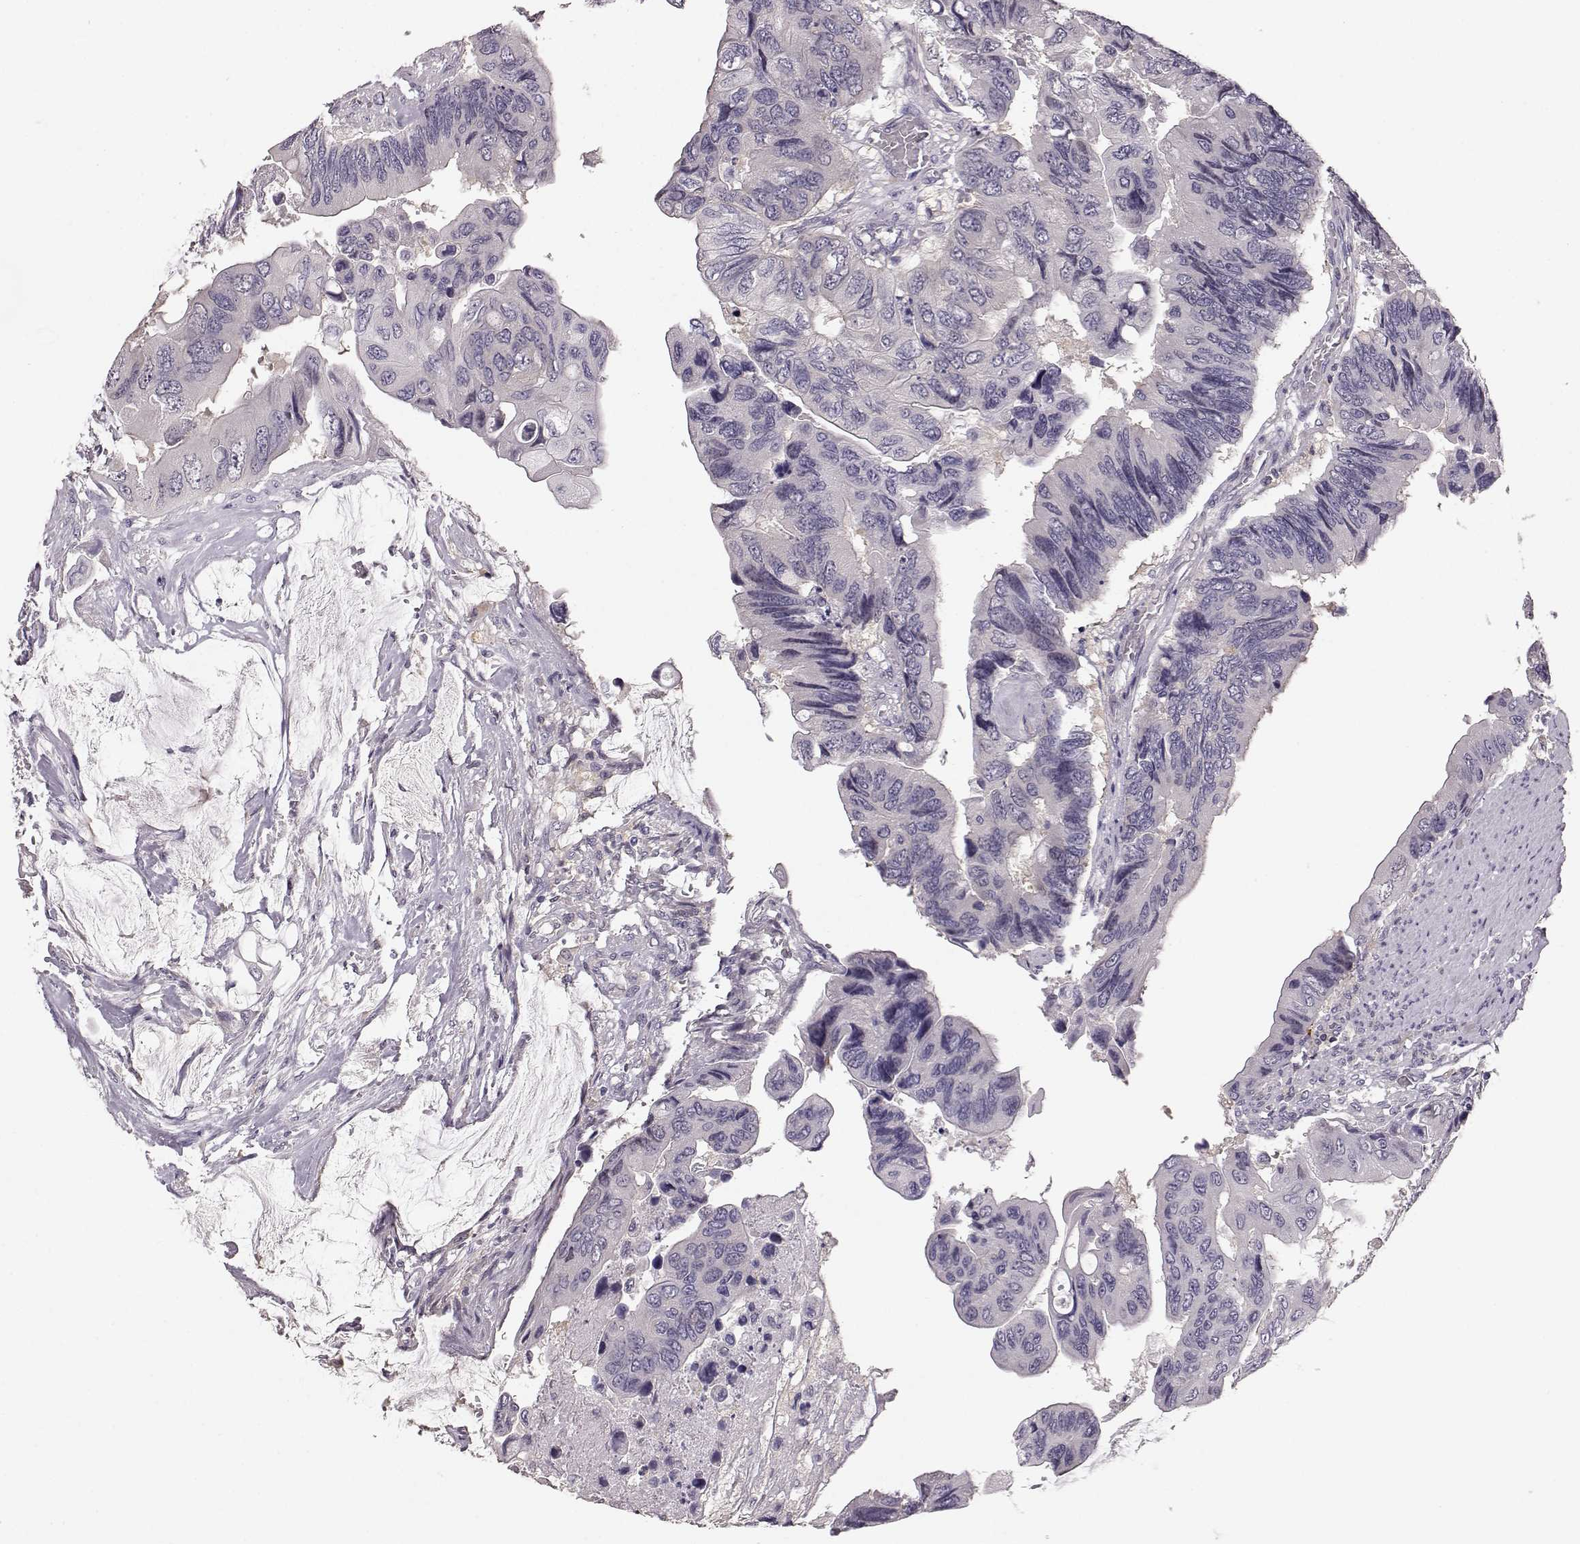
{"staining": {"intensity": "negative", "quantity": "none", "location": "none"}, "tissue": "colorectal cancer", "cell_type": "Tumor cells", "image_type": "cancer", "snomed": [{"axis": "morphology", "description": "Adenocarcinoma, NOS"}, {"axis": "topography", "description": "Rectum"}], "caption": "The photomicrograph reveals no staining of tumor cells in colorectal adenocarcinoma.", "gene": "GPR50", "patient": {"sex": "male", "age": 63}}